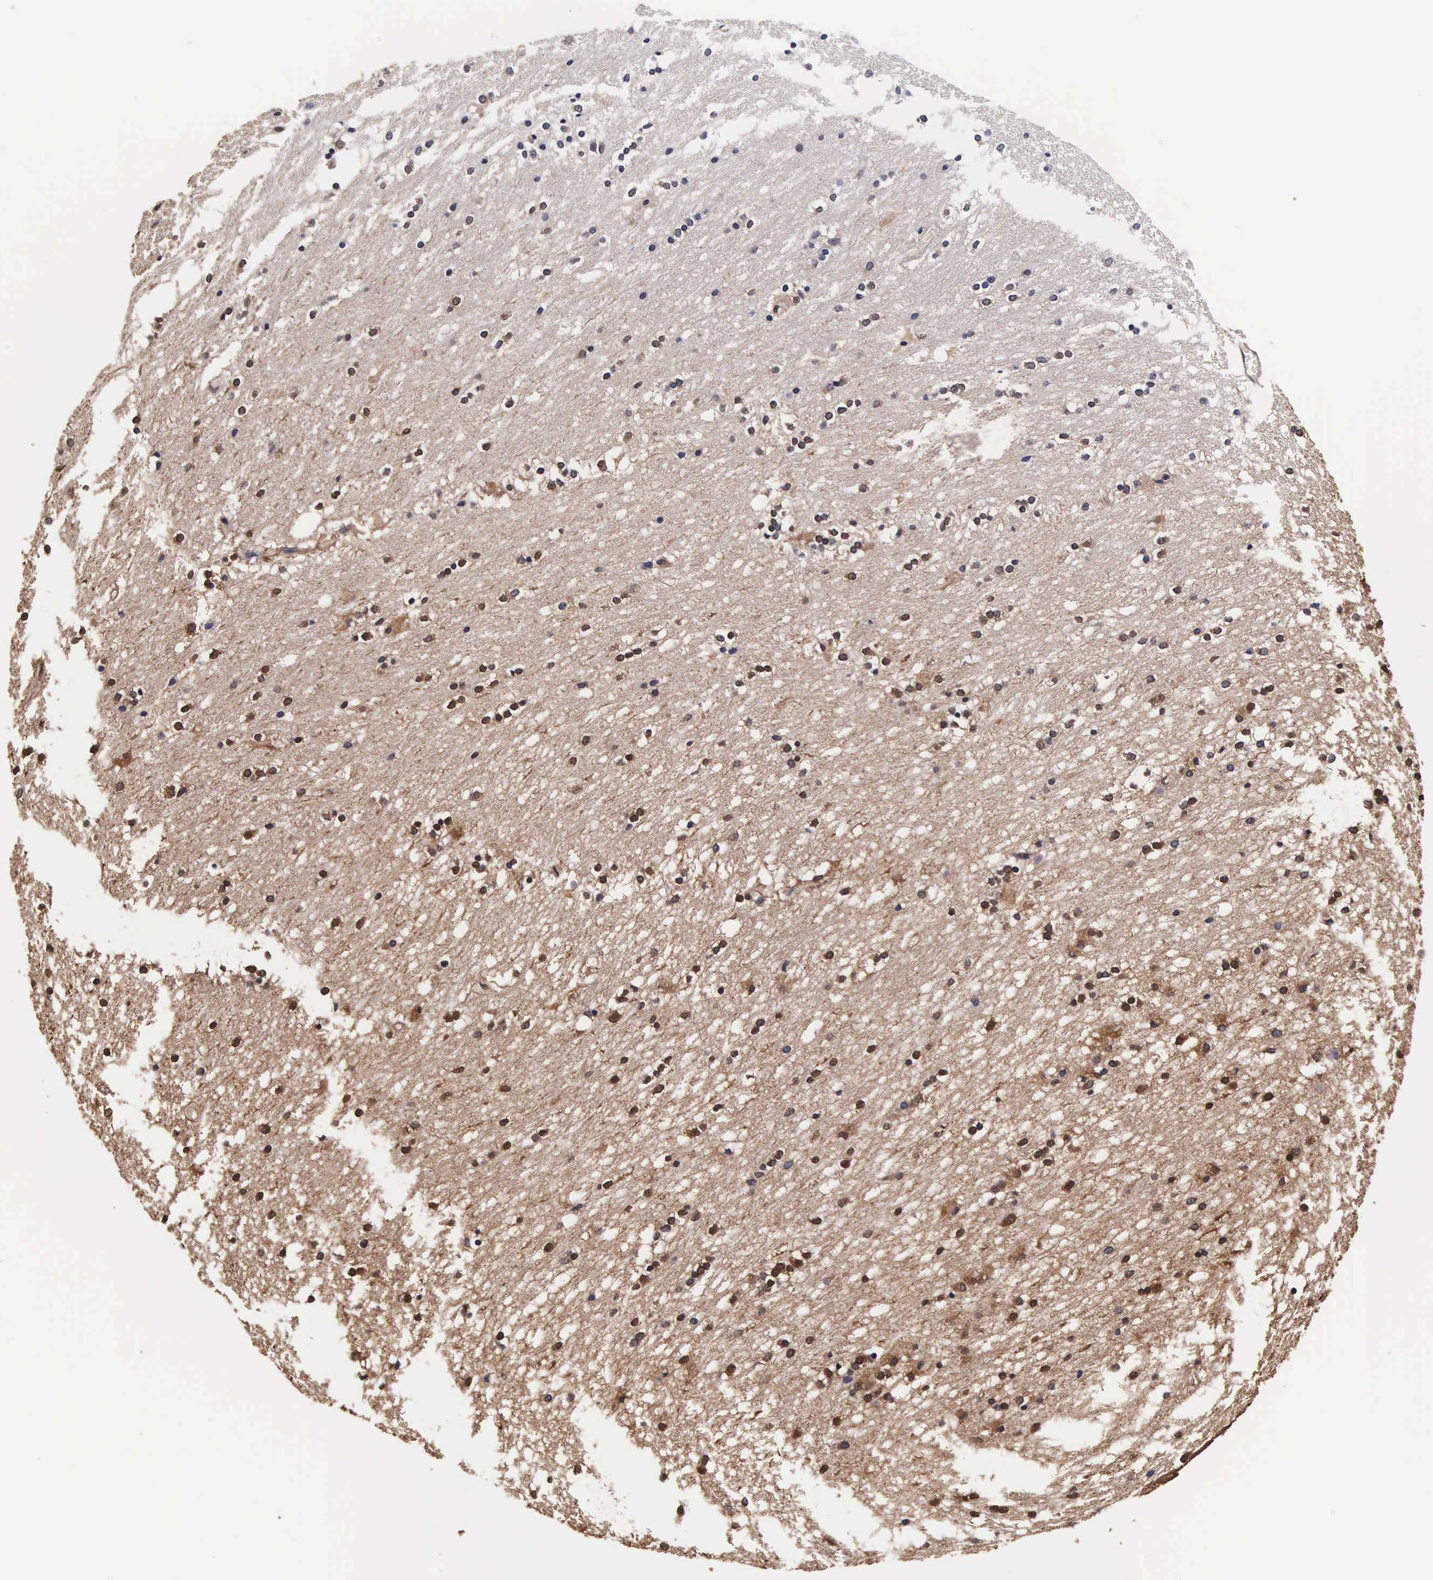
{"staining": {"intensity": "strong", "quantity": ">75%", "location": "cytoplasmic/membranous,nuclear"}, "tissue": "caudate", "cell_type": "Glial cells", "image_type": "normal", "snomed": [{"axis": "morphology", "description": "Normal tissue, NOS"}, {"axis": "topography", "description": "Lateral ventricle wall"}], "caption": "The immunohistochemical stain shows strong cytoplasmic/membranous,nuclear expression in glial cells of benign caudate.", "gene": "TECPR2", "patient": {"sex": "female", "age": 19}}